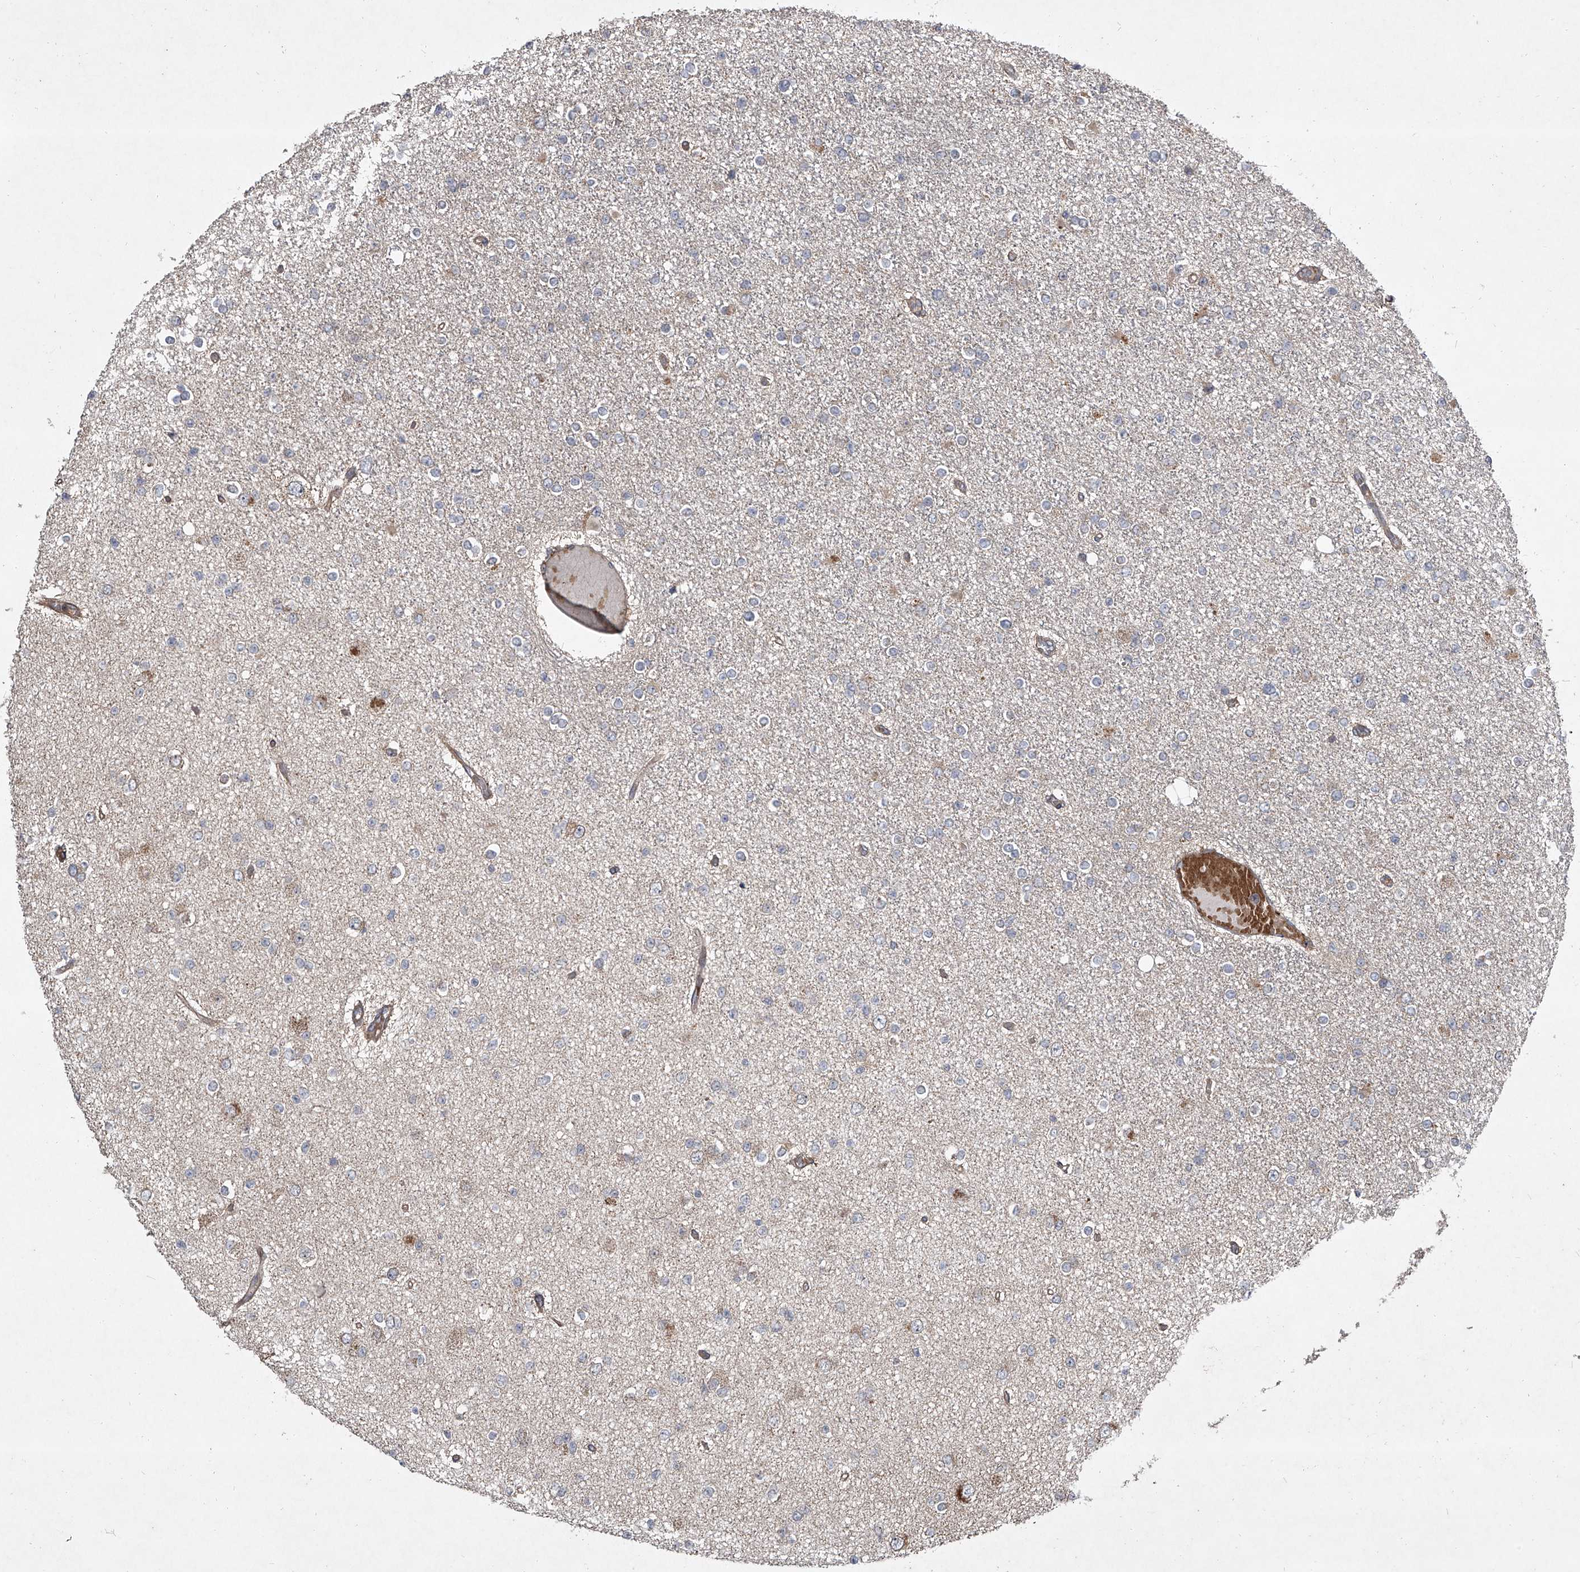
{"staining": {"intensity": "weak", "quantity": "<25%", "location": "cytoplasmic/membranous"}, "tissue": "glioma", "cell_type": "Tumor cells", "image_type": "cancer", "snomed": [{"axis": "morphology", "description": "Glioma, malignant, Low grade"}, {"axis": "topography", "description": "Brain"}], "caption": "Immunohistochemistry image of neoplastic tissue: human glioma stained with DAB (3,3'-diaminobenzidine) displays no significant protein expression in tumor cells.", "gene": "EVA1C", "patient": {"sex": "female", "age": 22}}